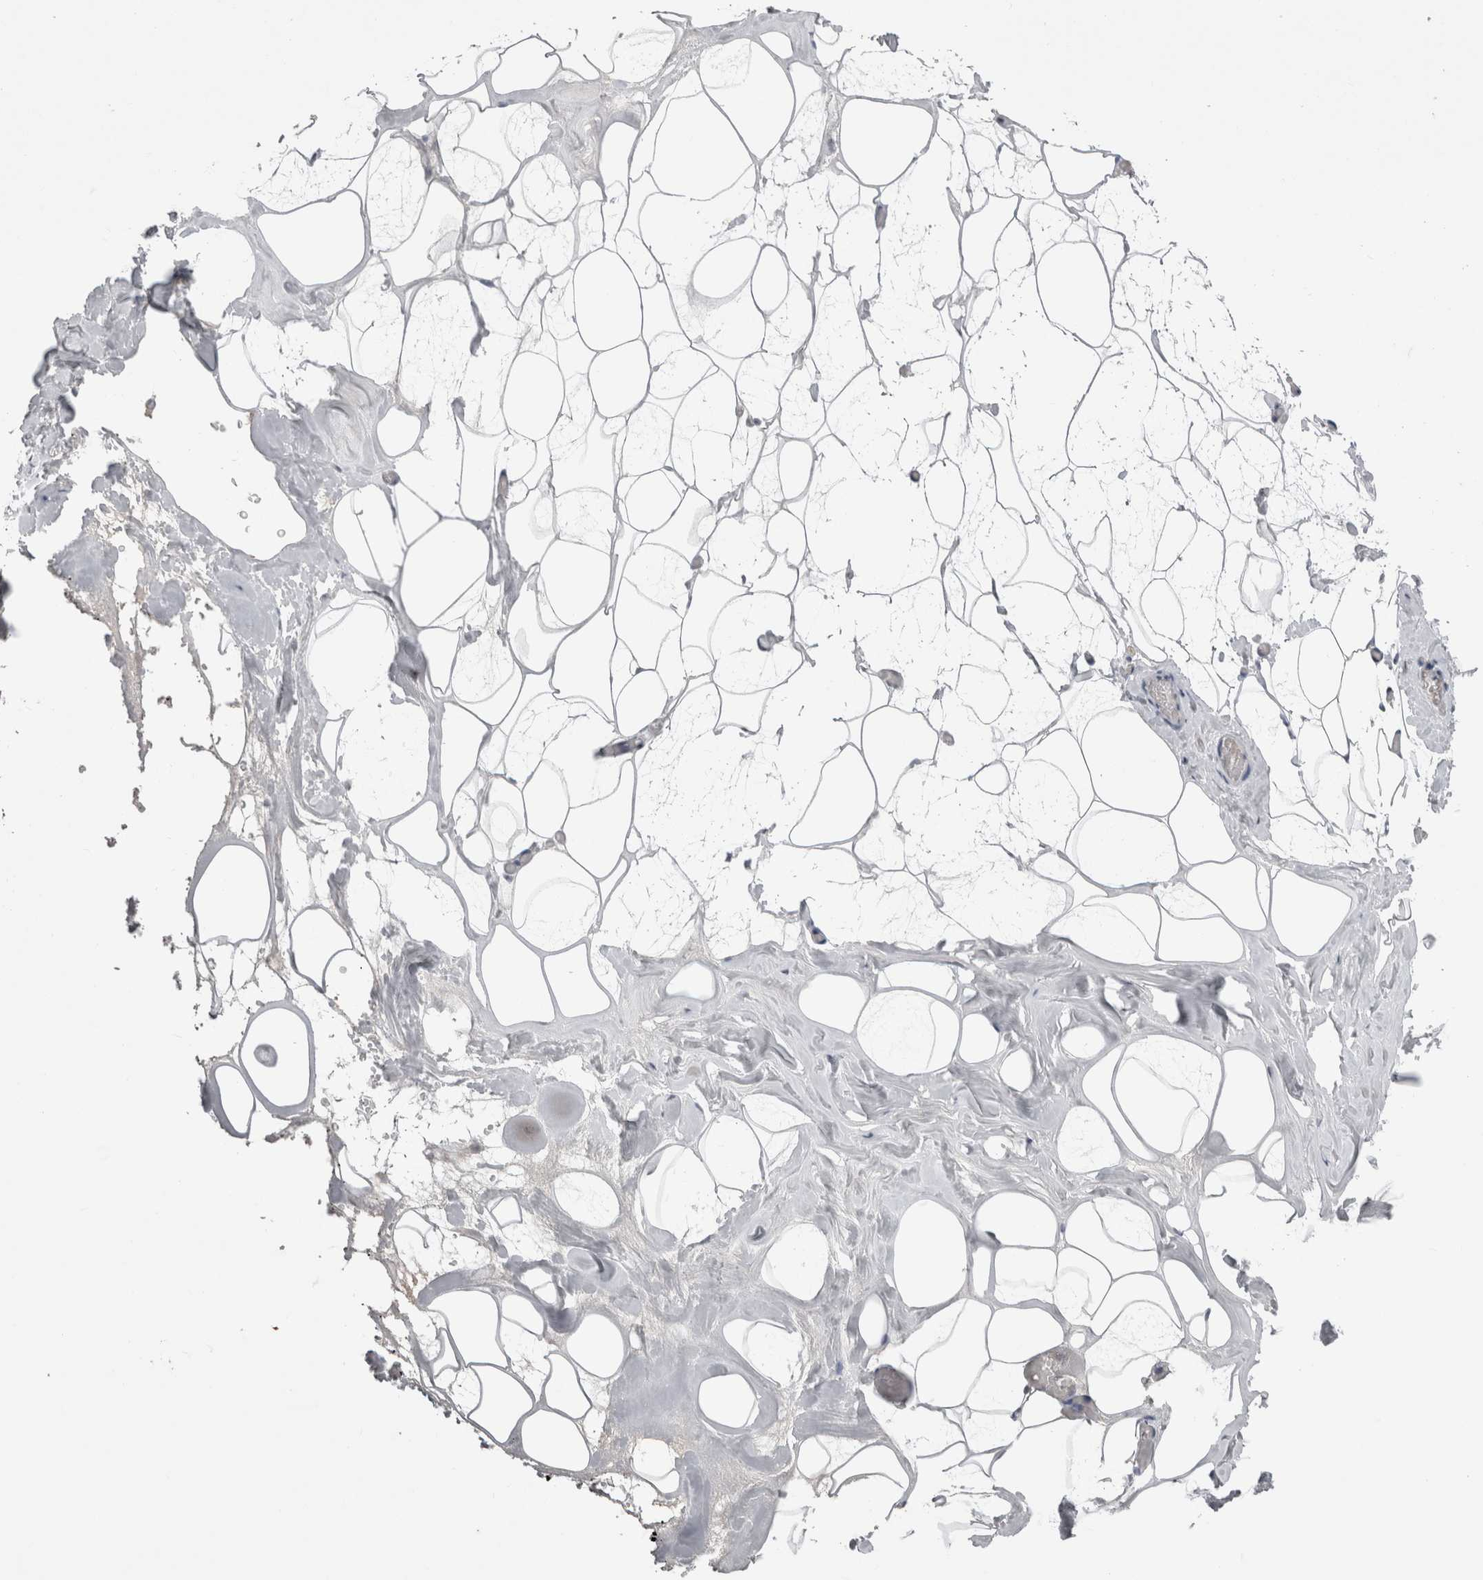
{"staining": {"intensity": "negative", "quantity": "none", "location": "none"}, "tissue": "adipose tissue", "cell_type": "Adipocytes", "image_type": "normal", "snomed": [{"axis": "morphology", "description": "Normal tissue, NOS"}, {"axis": "morphology", "description": "Fibrosis, NOS"}, {"axis": "topography", "description": "Breast"}, {"axis": "topography", "description": "Adipose tissue"}], "caption": "The photomicrograph reveals no staining of adipocytes in normal adipose tissue.", "gene": "NECTIN2", "patient": {"sex": "female", "age": 39}}